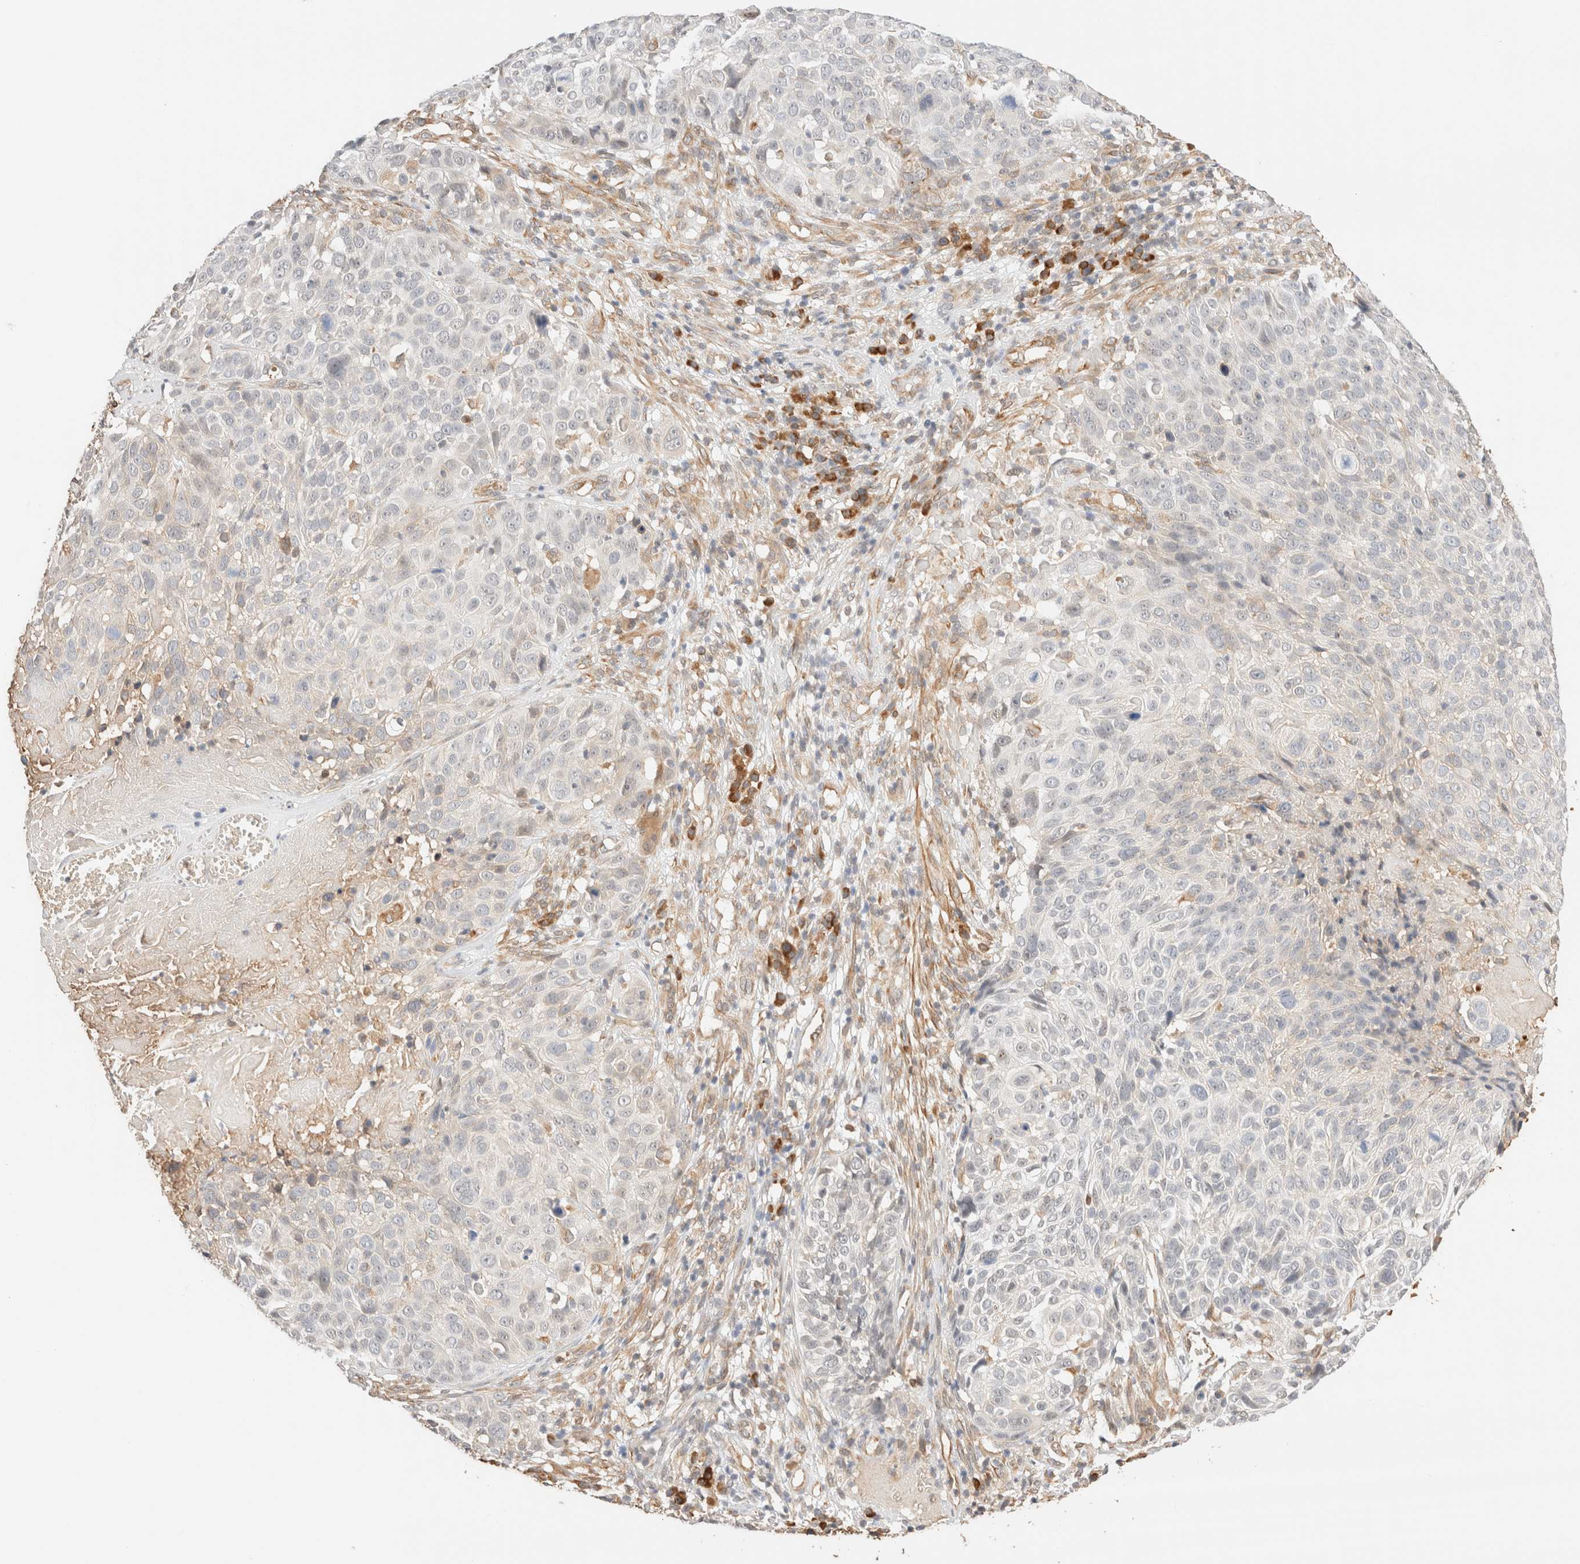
{"staining": {"intensity": "weak", "quantity": "<25%", "location": "cytoplasmic/membranous"}, "tissue": "cervical cancer", "cell_type": "Tumor cells", "image_type": "cancer", "snomed": [{"axis": "morphology", "description": "Squamous cell carcinoma, NOS"}, {"axis": "topography", "description": "Cervix"}], "caption": "DAB (3,3'-diaminobenzidine) immunohistochemical staining of human squamous cell carcinoma (cervical) reveals no significant positivity in tumor cells.", "gene": "SYVN1", "patient": {"sex": "female", "age": 74}}